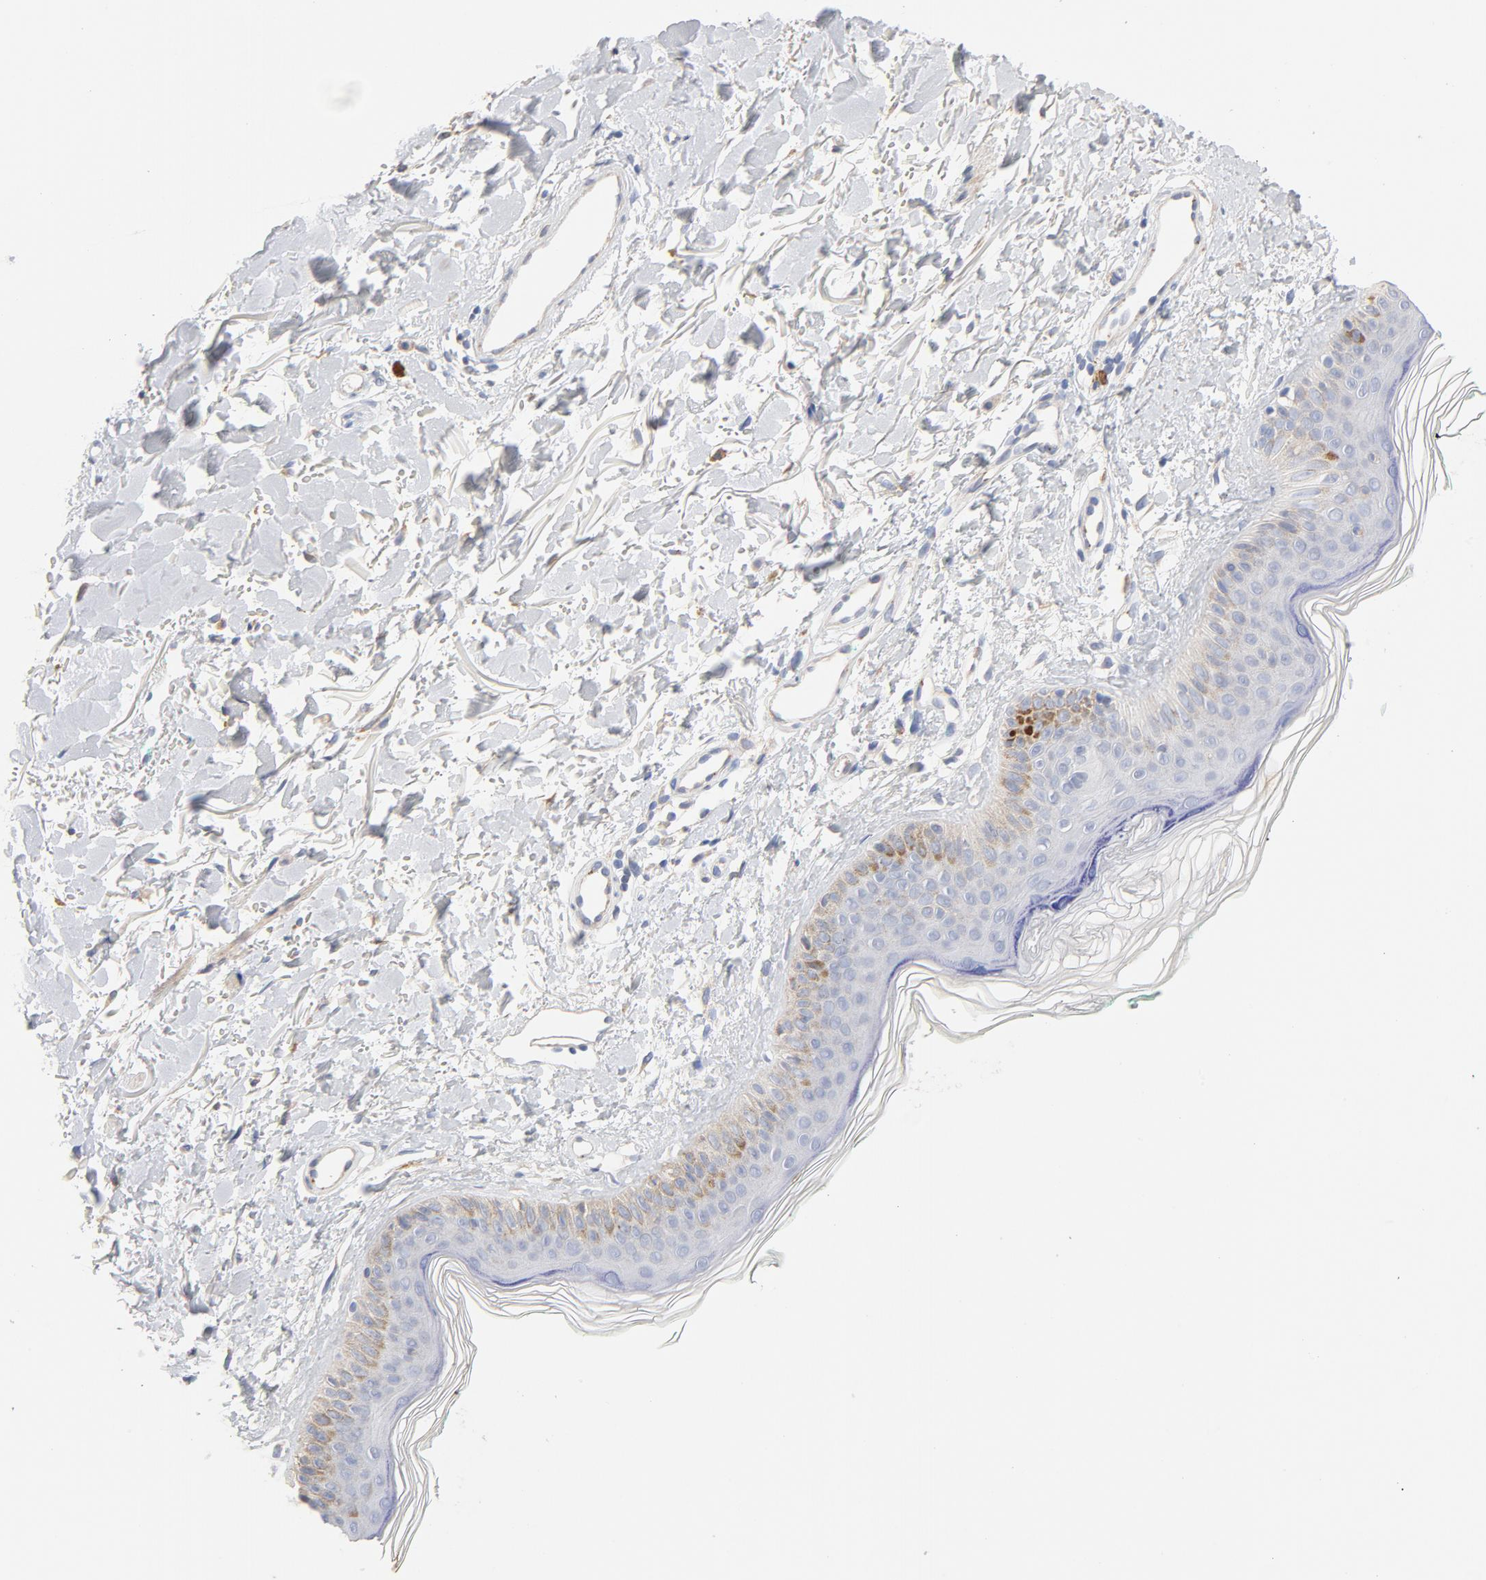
{"staining": {"intensity": "negative", "quantity": "none", "location": "none"}, "tissue": "skin", "cell_type": "Fibroblasts", "image_type": "normal", "snomed": [{"axis": "morphology", "description": "Normal tissue, NOS"}, {"axis": "topography", "description": "Skin"}], "caption": "This histopathology image is of unremarkable skin stained with immunohistochemistry (IHC) to label a protein in brown with the nuclei are counter-stained blue. There is no staining in fibroblasts. (Stains: DAB (3,3'-diaminobenzidine) immunohistochemistry with hematoxylin counter stain, Microscopy: brightfield microscopy at high magnification).", "gene": "RAPGEF3", "patient": {"sex": "male", "age": 71}}